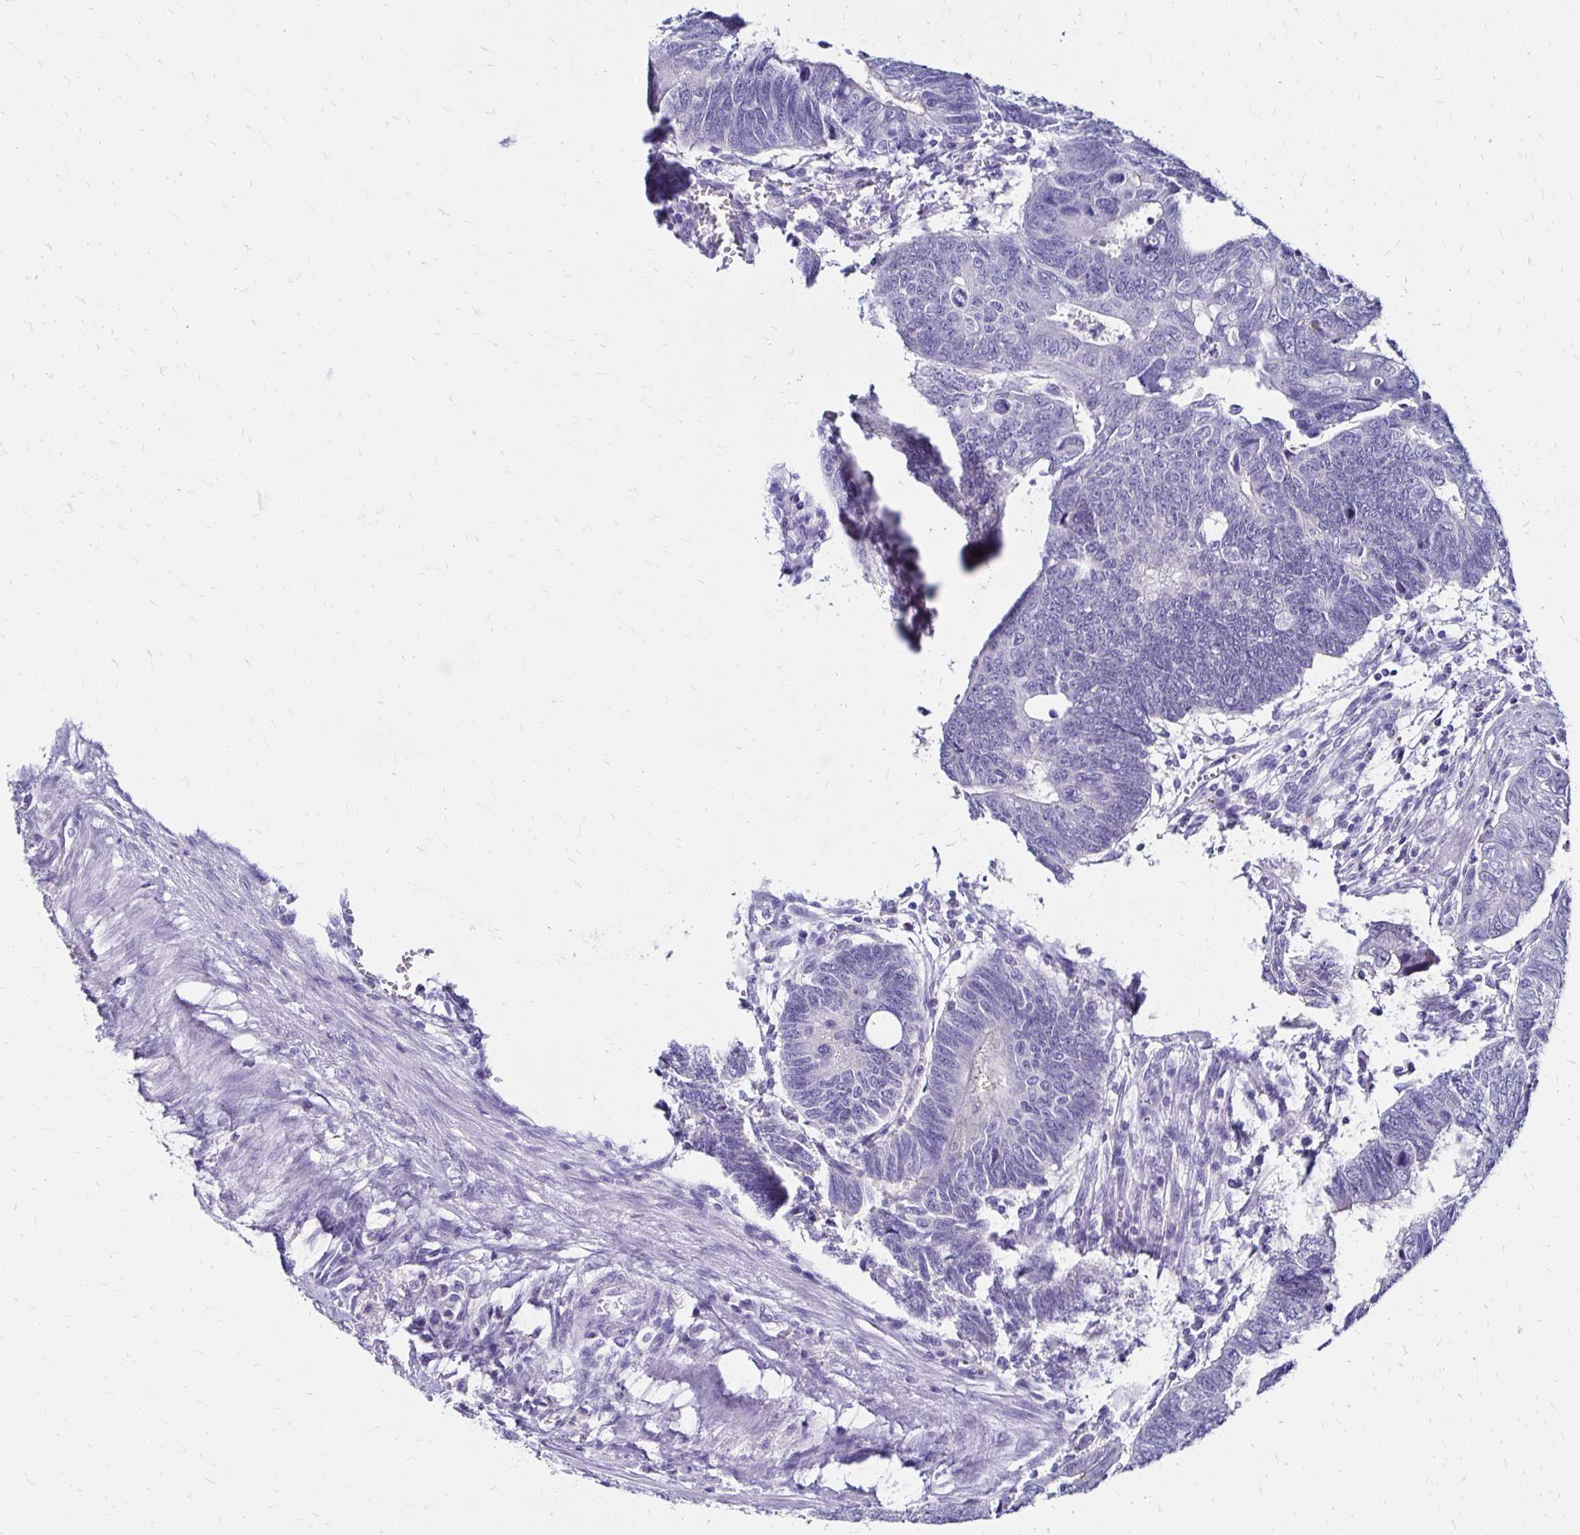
{"staining": {"intensity": "negative", "quantity": "none", "location": "none"}, "tissue": "colorectal cancer", "cell_type": "Tumor cells", "image_type": "cancer", "snomed": [{"axis": "morphology", "description": "Adenocarcinoma, NOS"}, {"axis": "topography", "description": "Colon"}], "caption": "Immunohistochemistry (IHC) of colorectal cancer demonstrates no staining in tumor cells.", "gene": "KCNT1", "patient": {"sex": "male", "age": 62}}